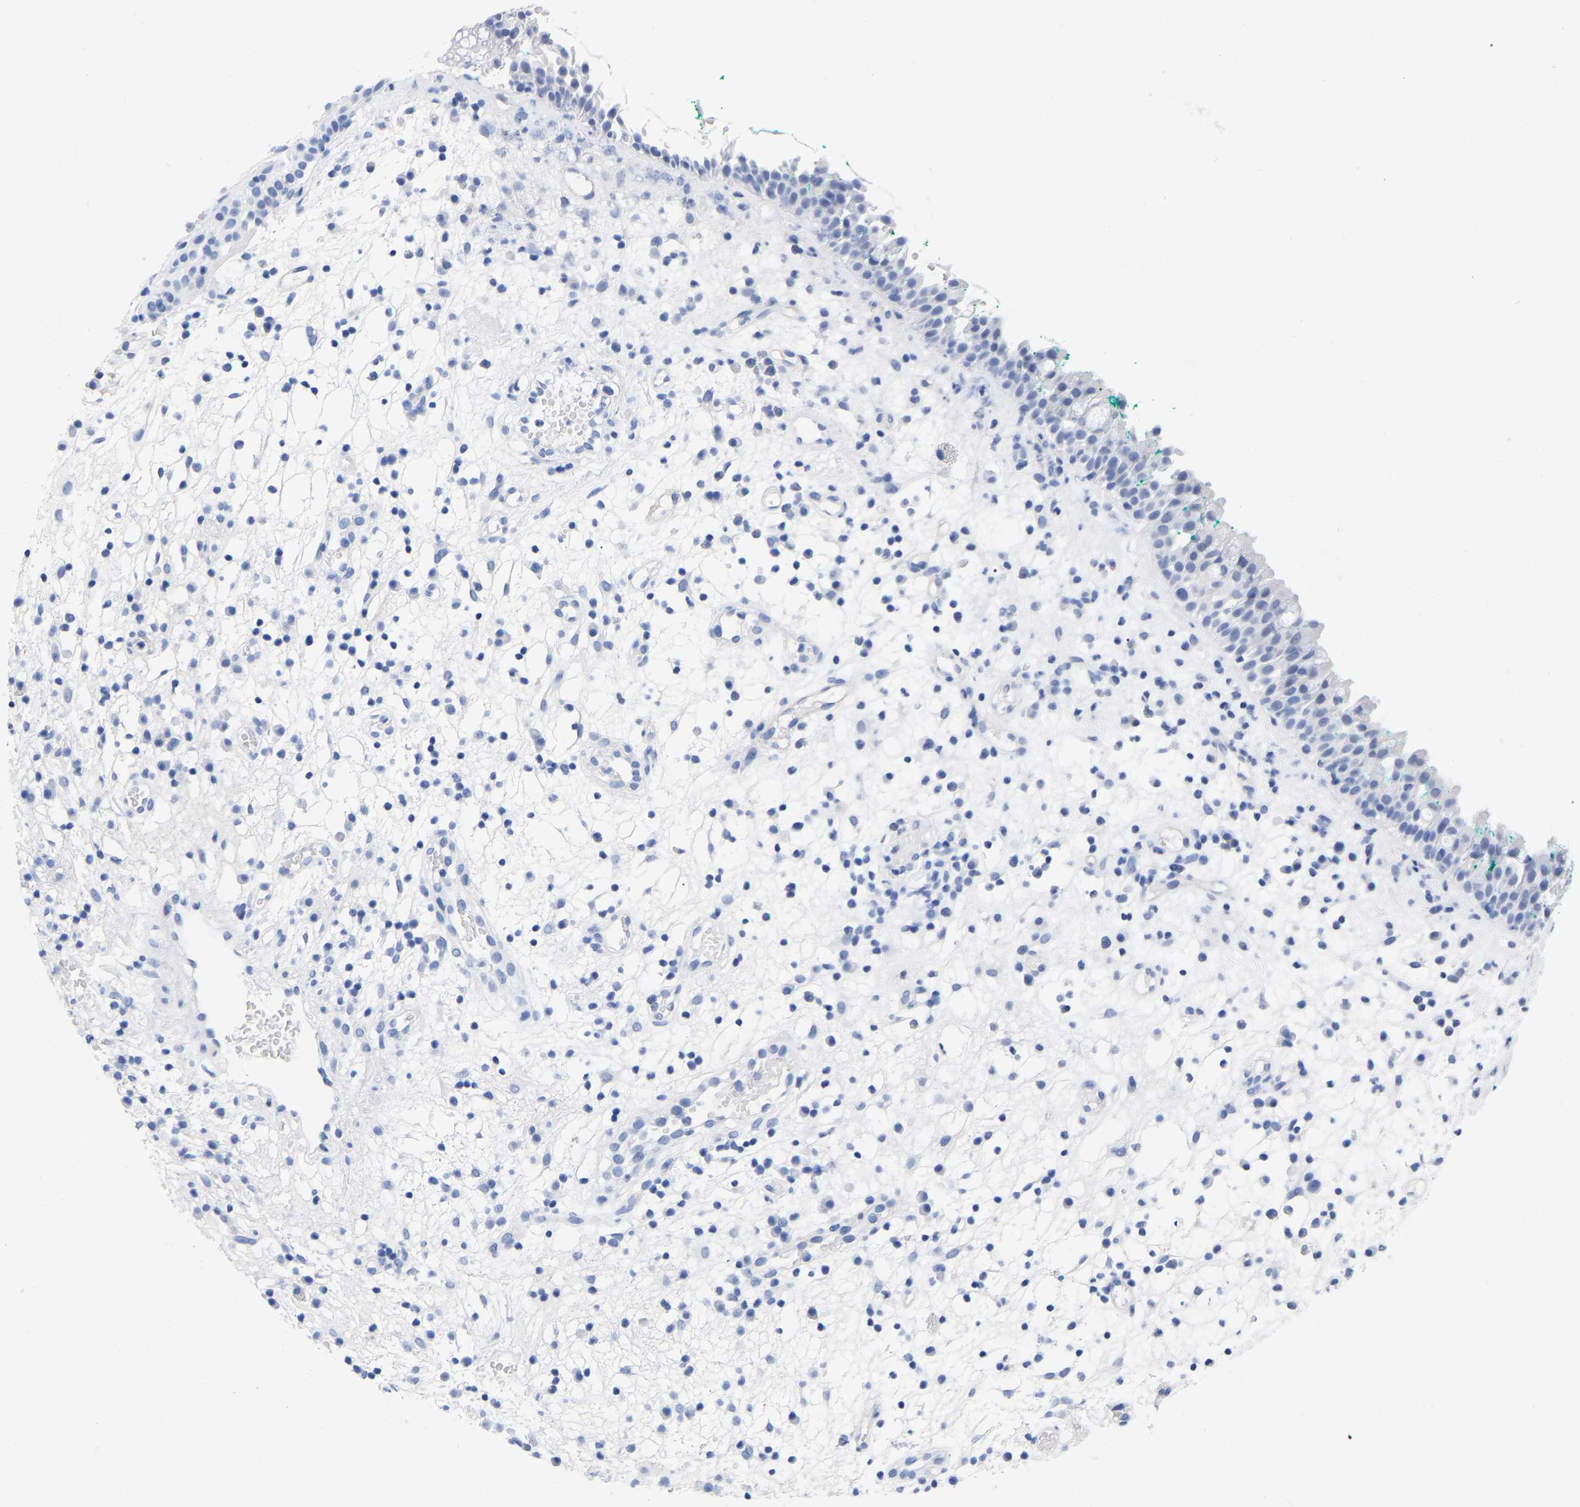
{"staining": {"intensity": "negative", "quantity": "none", "location": "none"}, "tissue": "nasopharynx", "cell_type": "Respiratory epithelial cells", "image_type": "normal", "snomed": [{"axis": "morphology", "description": "Normal tissue, NOS"}, {"axis": "morphology", "description": "Basal cell carcinoma"}, {"axis": "topography", "description": "Cartilage tissue"}, {"axis": "topography", "description": "Nasopharynx"}, {"axis": "topography", "description": "Oral tissue"}], "caption": "Immunohistochemistry (IHC) of unremarkable nasopharynx displays no expression in respiratory epithelial cells. (Immunohistochemistry, brightfield microscopy, high magnification).", "gene": "HAPLN1", "patient": {"sex": "female", "age": 77}}